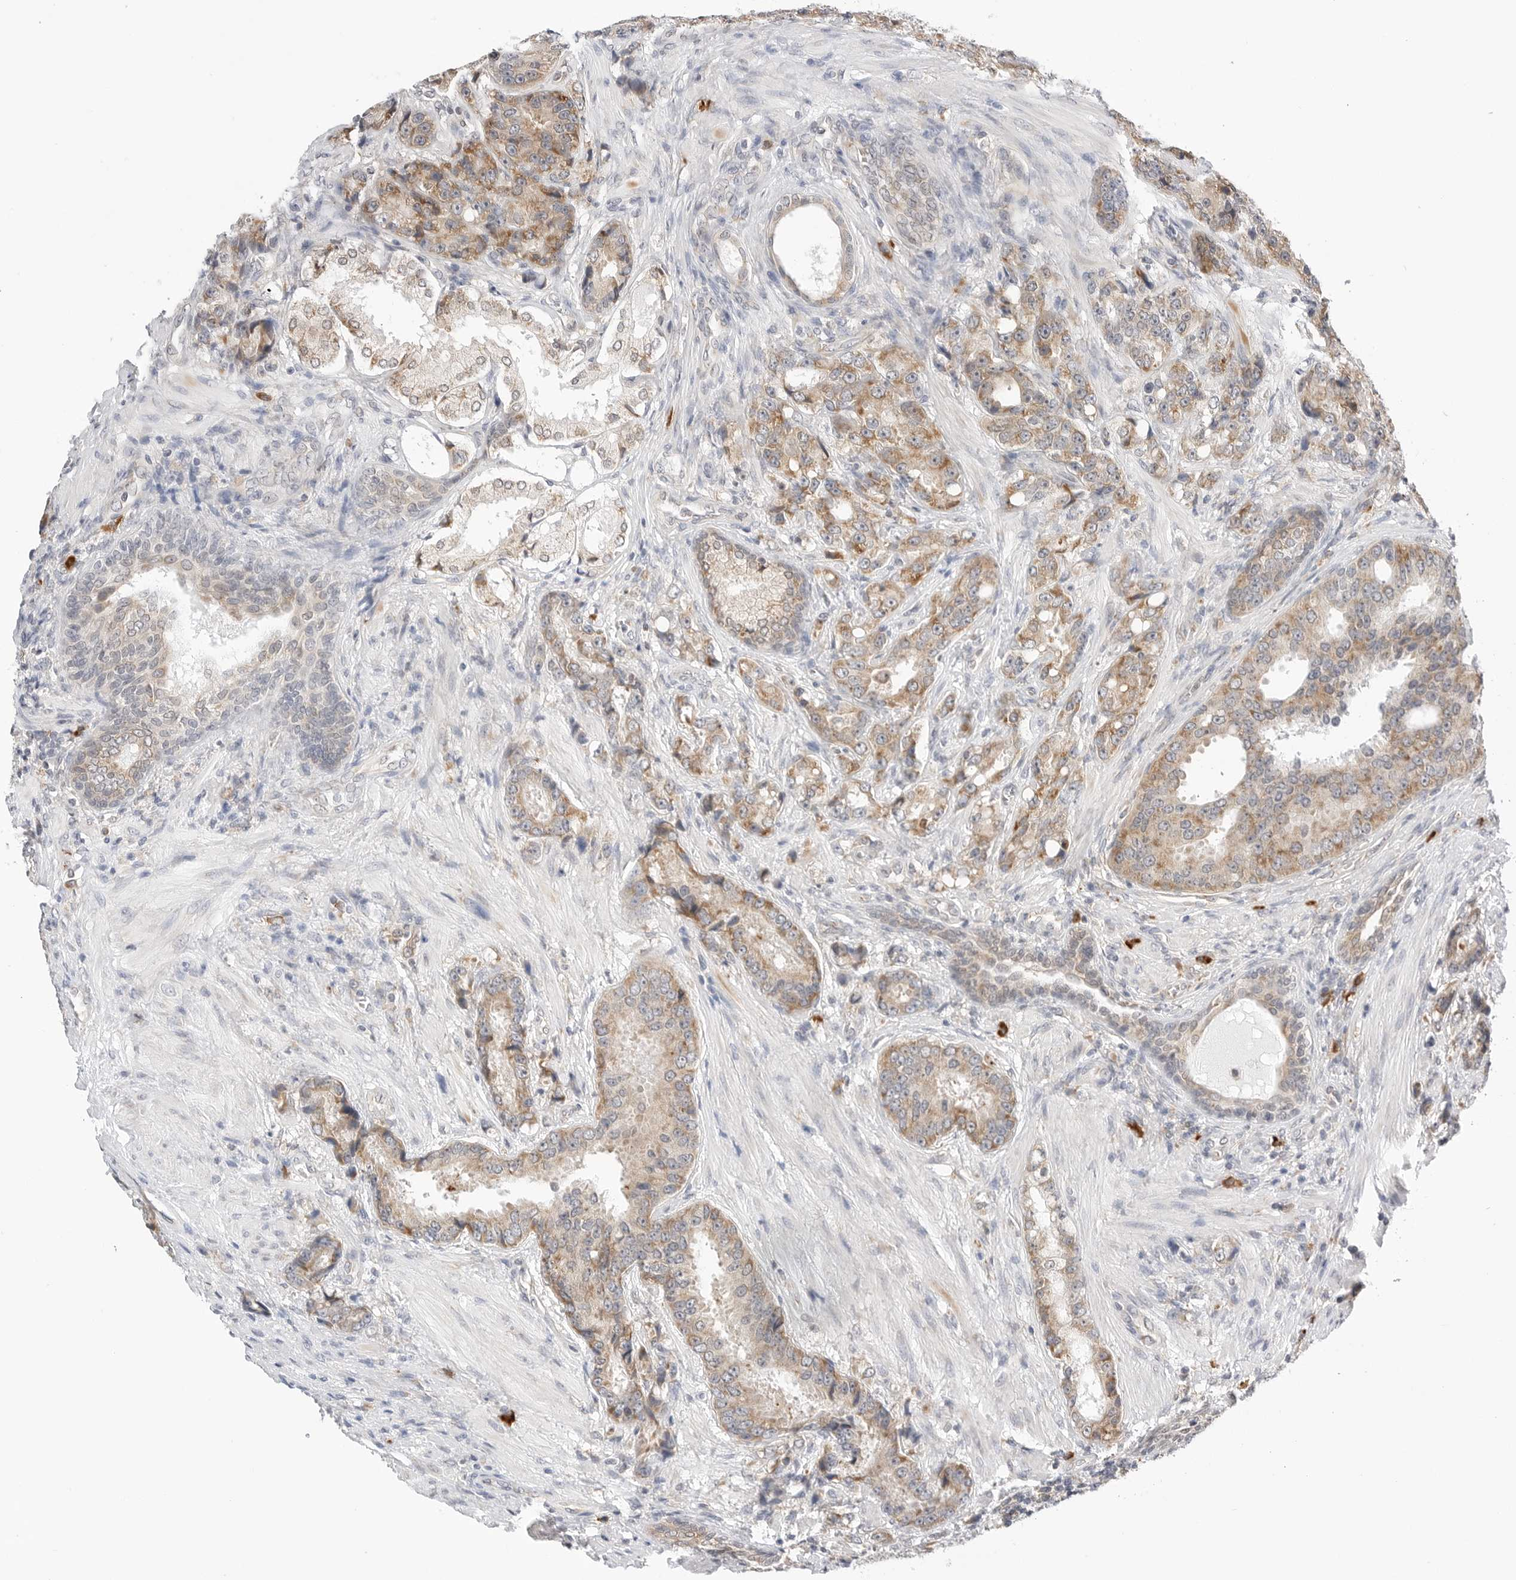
{"staining": {"intensity": "moderate", "quantity": "25%-75%", "location": "cytoplasmic/membranous"}, "tissue": "prostate cancer", "cell_type": "Tumor cells", "image_type": "cancer", "snomed": [{"axis": "morphology", "description": "Adenocarcinoma, High grade"}, {"axis": "topography", "description": "Prostate"}], "caption": "Protein analysis of prostate cancer tissue demonstrates moderate cytoplasmic/membranous expression in approximately 25%-75% of tumor cells. The staining was performed using DAB, with brown indicating positive protein expression. Nuclei are stained blue with hematoxylin.", "gene": "RPN1", "patient": {"sex": "male", "age": 60}}